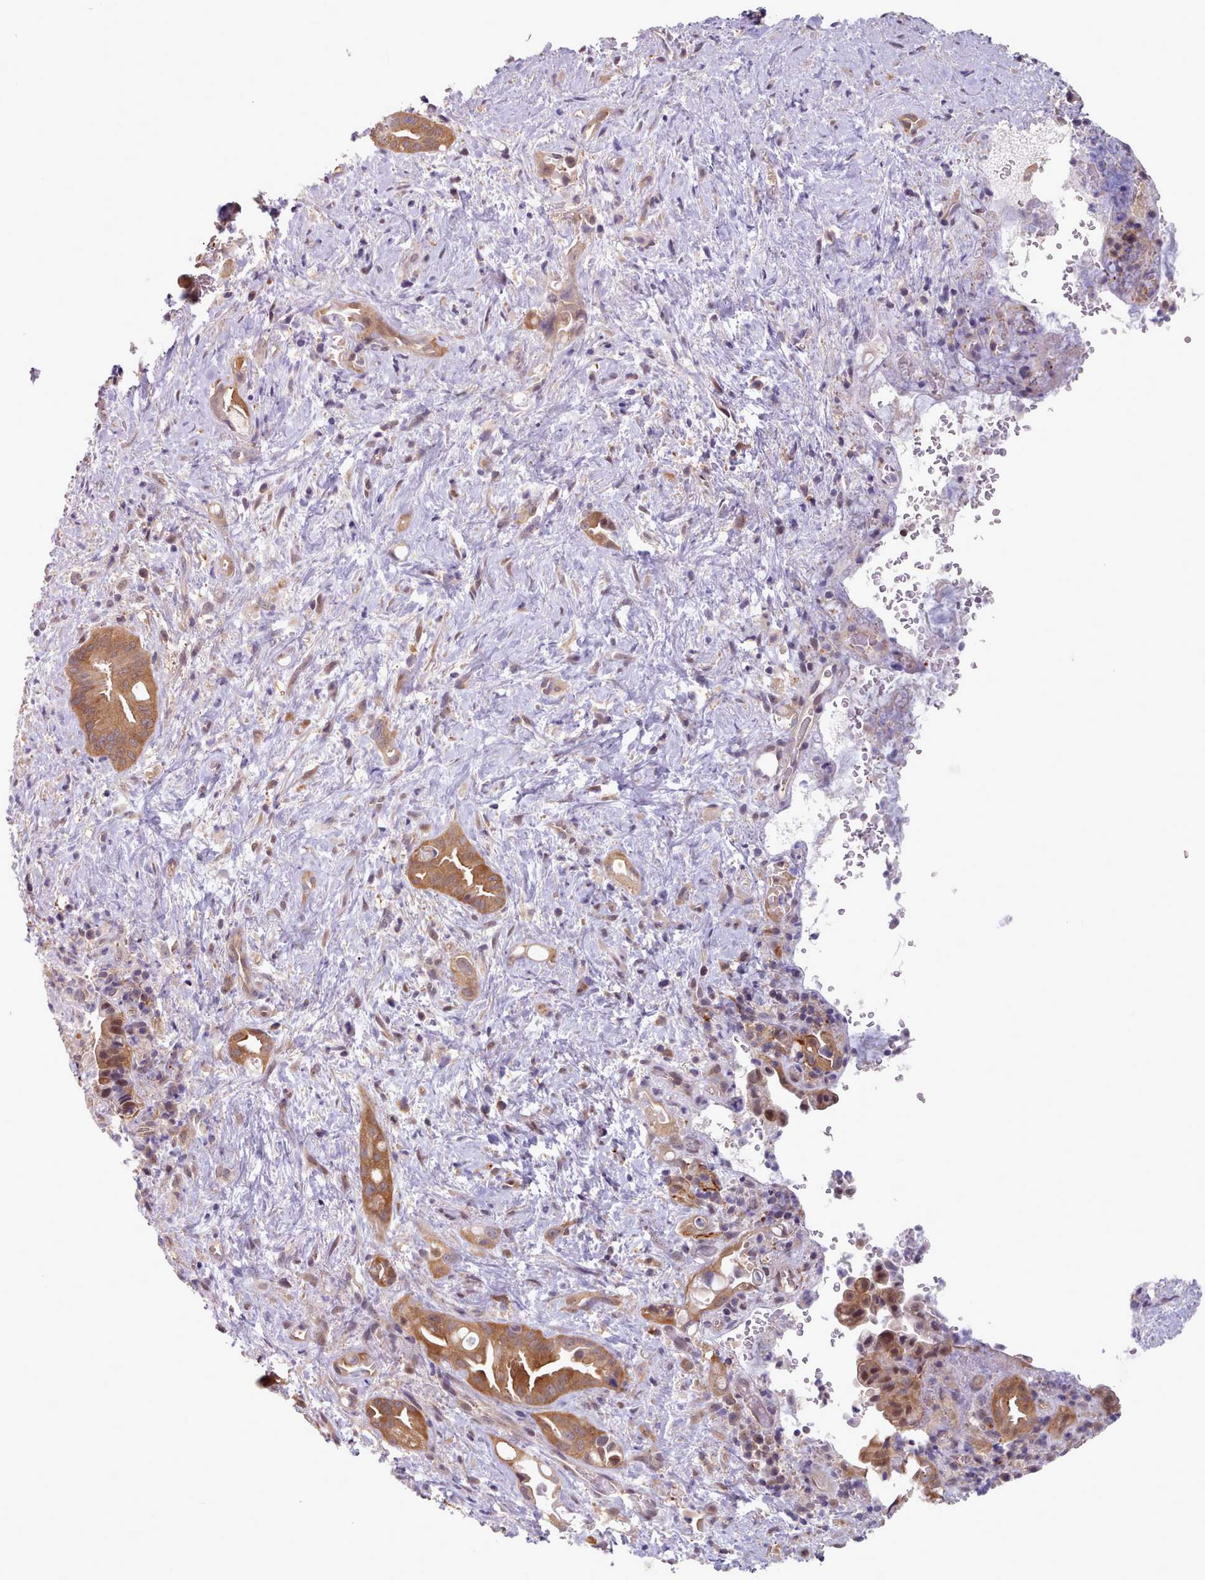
{"staining": {"intensity": "strong", "quantity": ">75%", "location": "cytoplasmic/membranous"}, "tissue": "liver cancer", "cell_type": "Tumor cells", "image_type": "cancer", "snomed": [{"axis": "morphology", "description": "Cholangiocarcinoma"}, {"axis": "topography", "description": "Liver"}], "caption": "Liver cancer (cholangiocarcinoma) stained with a protein marker demonstrates strong staining in tumor cells.", "gene": "CES3", "patient": {"sex": "female", "age": 68}}